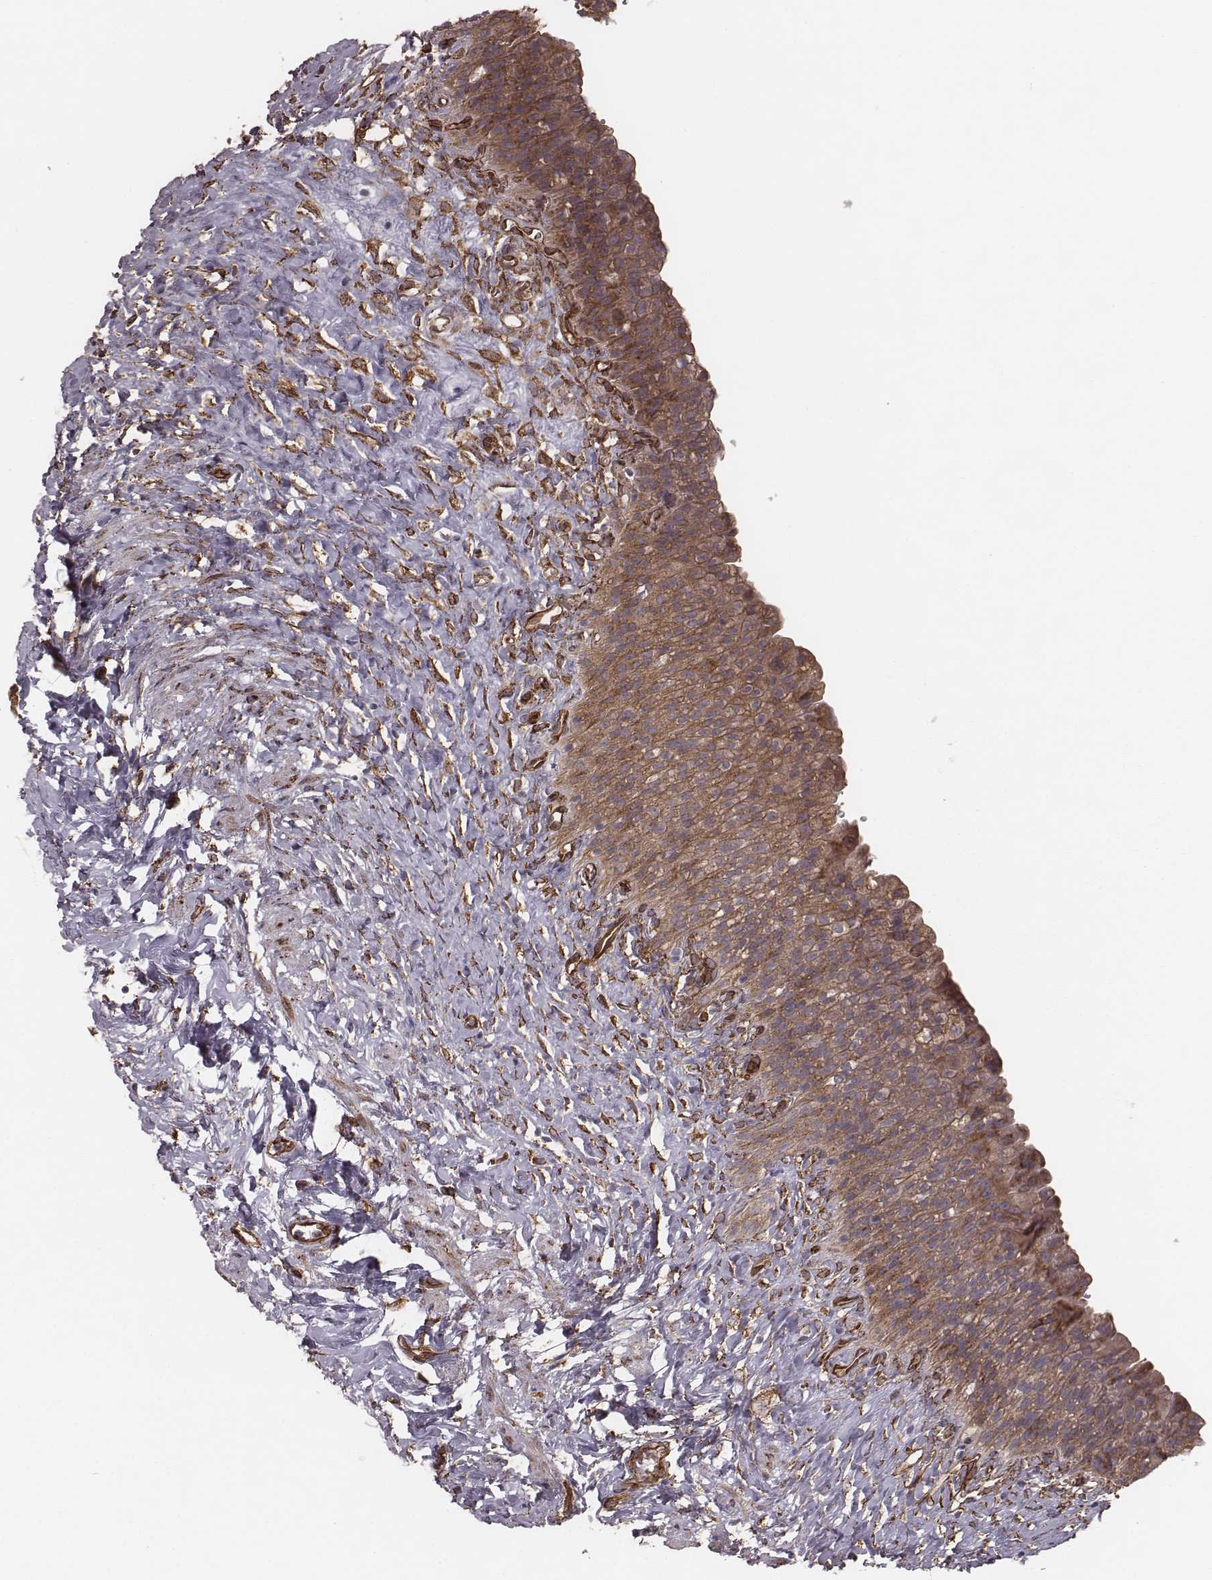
{"staining": {"intensity": "moderate", "quantity": ">75%", "location": "cytoplasmic/membranous"}, "tissue": "urinary bladder", "cell_type": "Urothelial cells", "image_type": "normal", "snomed": [{"axis": "morphology", "description": "Normal tissue, NOS"}, {"axis": "topography", "description": "Urinary bladder"}], "caption": "Approximately >75% of urothelial cells in normal human urinary bladder demonstrate moderate cytoplasmic/membranous protein staining as visualized by brown immunohistochemical staining.", "gene": "PALMD", "patient": {"sex": "male", "age": 76}}